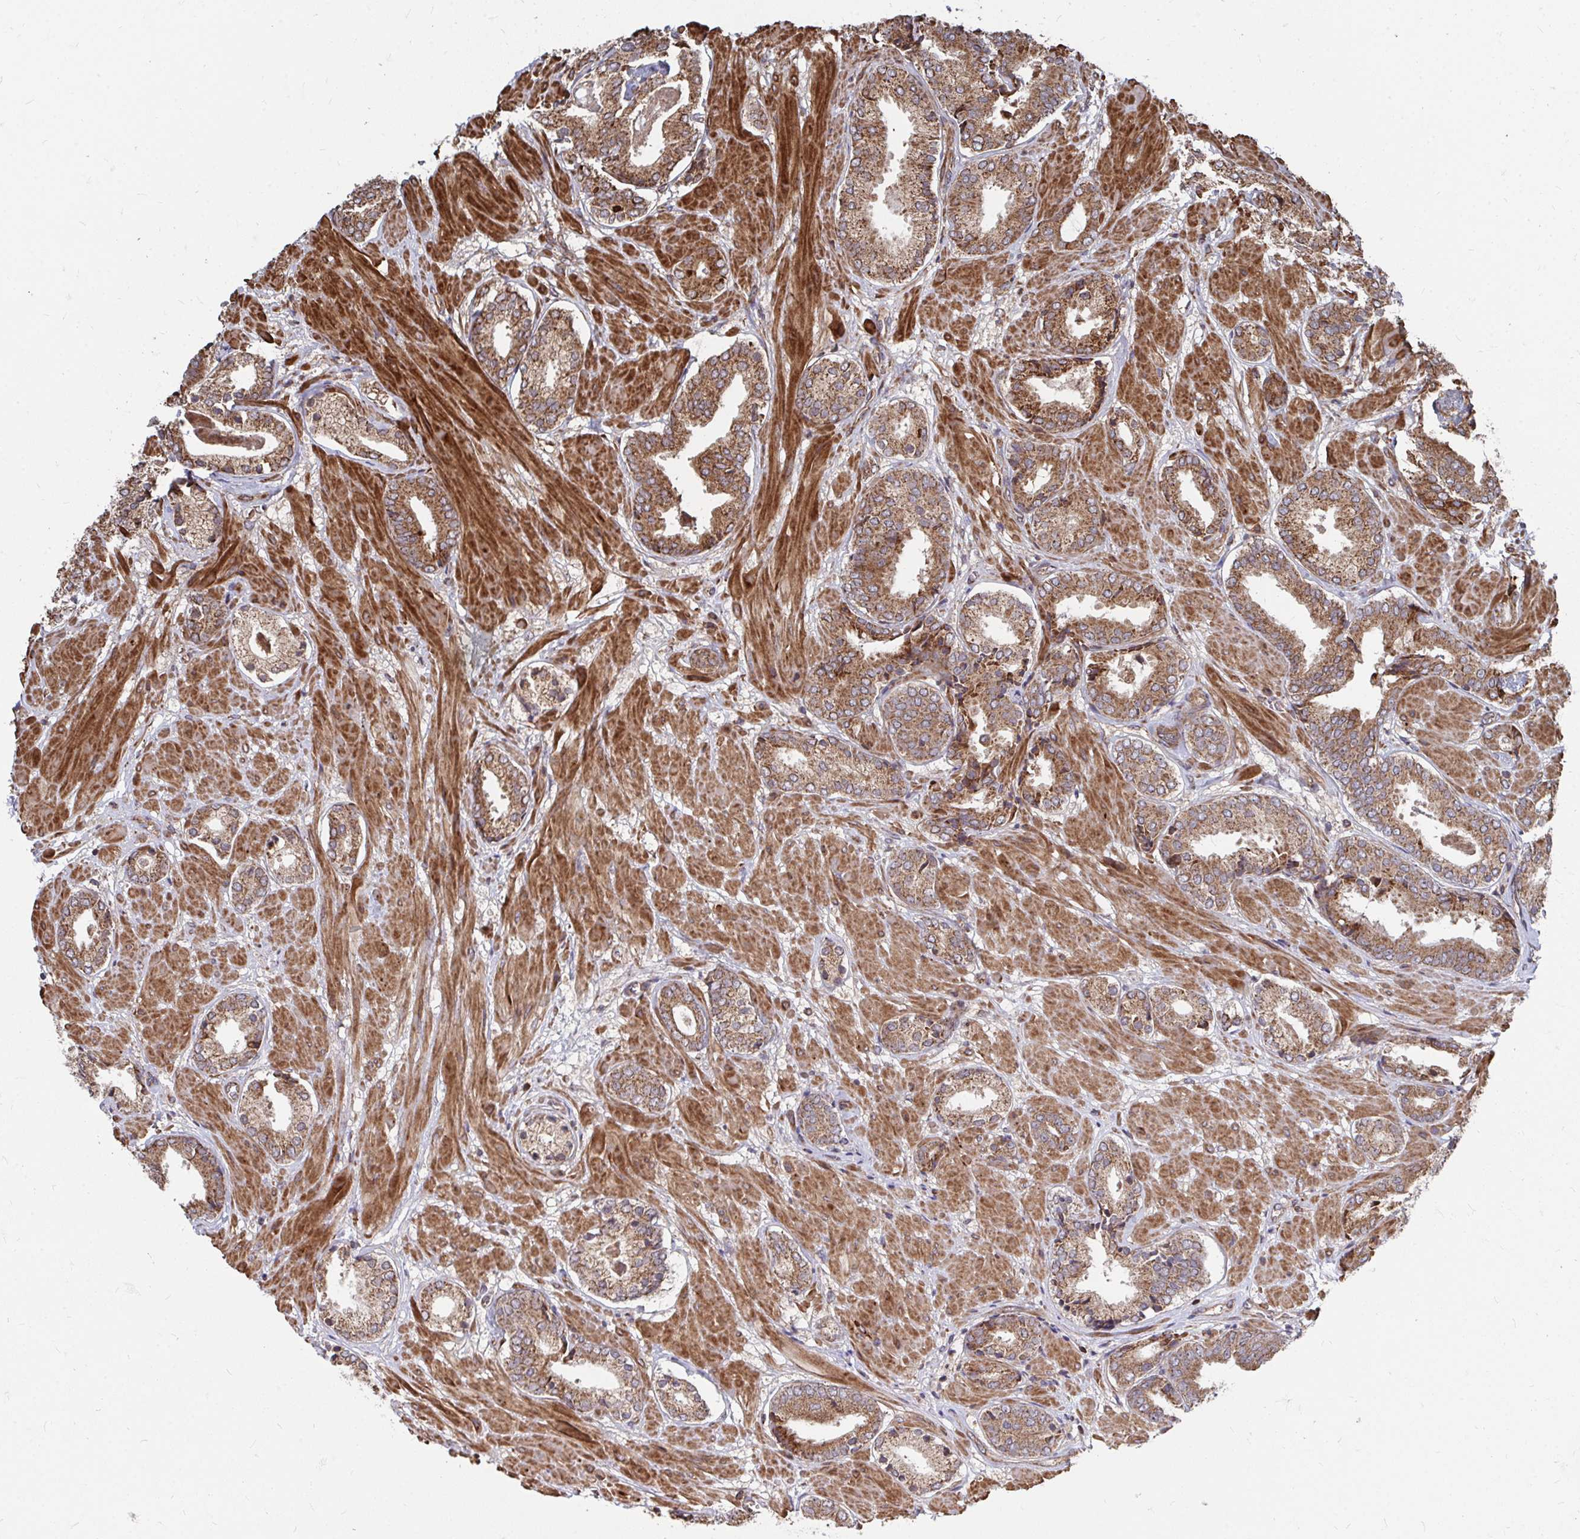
{"staining": {"intensity": "moderate", "quantity": ">75%", "location": "cytoplasmic/membranous"}, "tissue": "prostate cancer", "cell_type": "Tumor cells", "image_type": "cancer", "snomed": [{"axis": "morphology", "description": "Adenocarcinoma, High grade"}, {"axis": "topography", "description": "Prostate"}], "caption": "High-grade adenocarcinoma (prostate) stained with DAB IHC exhibits medium levels of moderate cytoplasmic/membranous staining in about >75% of tumor cells. The staining was performed using DAB (3,3'-diaminobenzidine) to visualize the protein expression in brown, while the nuclei were stained in blue with hematoxylin (Magnification: 20x).", "gene": "FAM89A", "patient": {"sex": "male", "age": 56}}